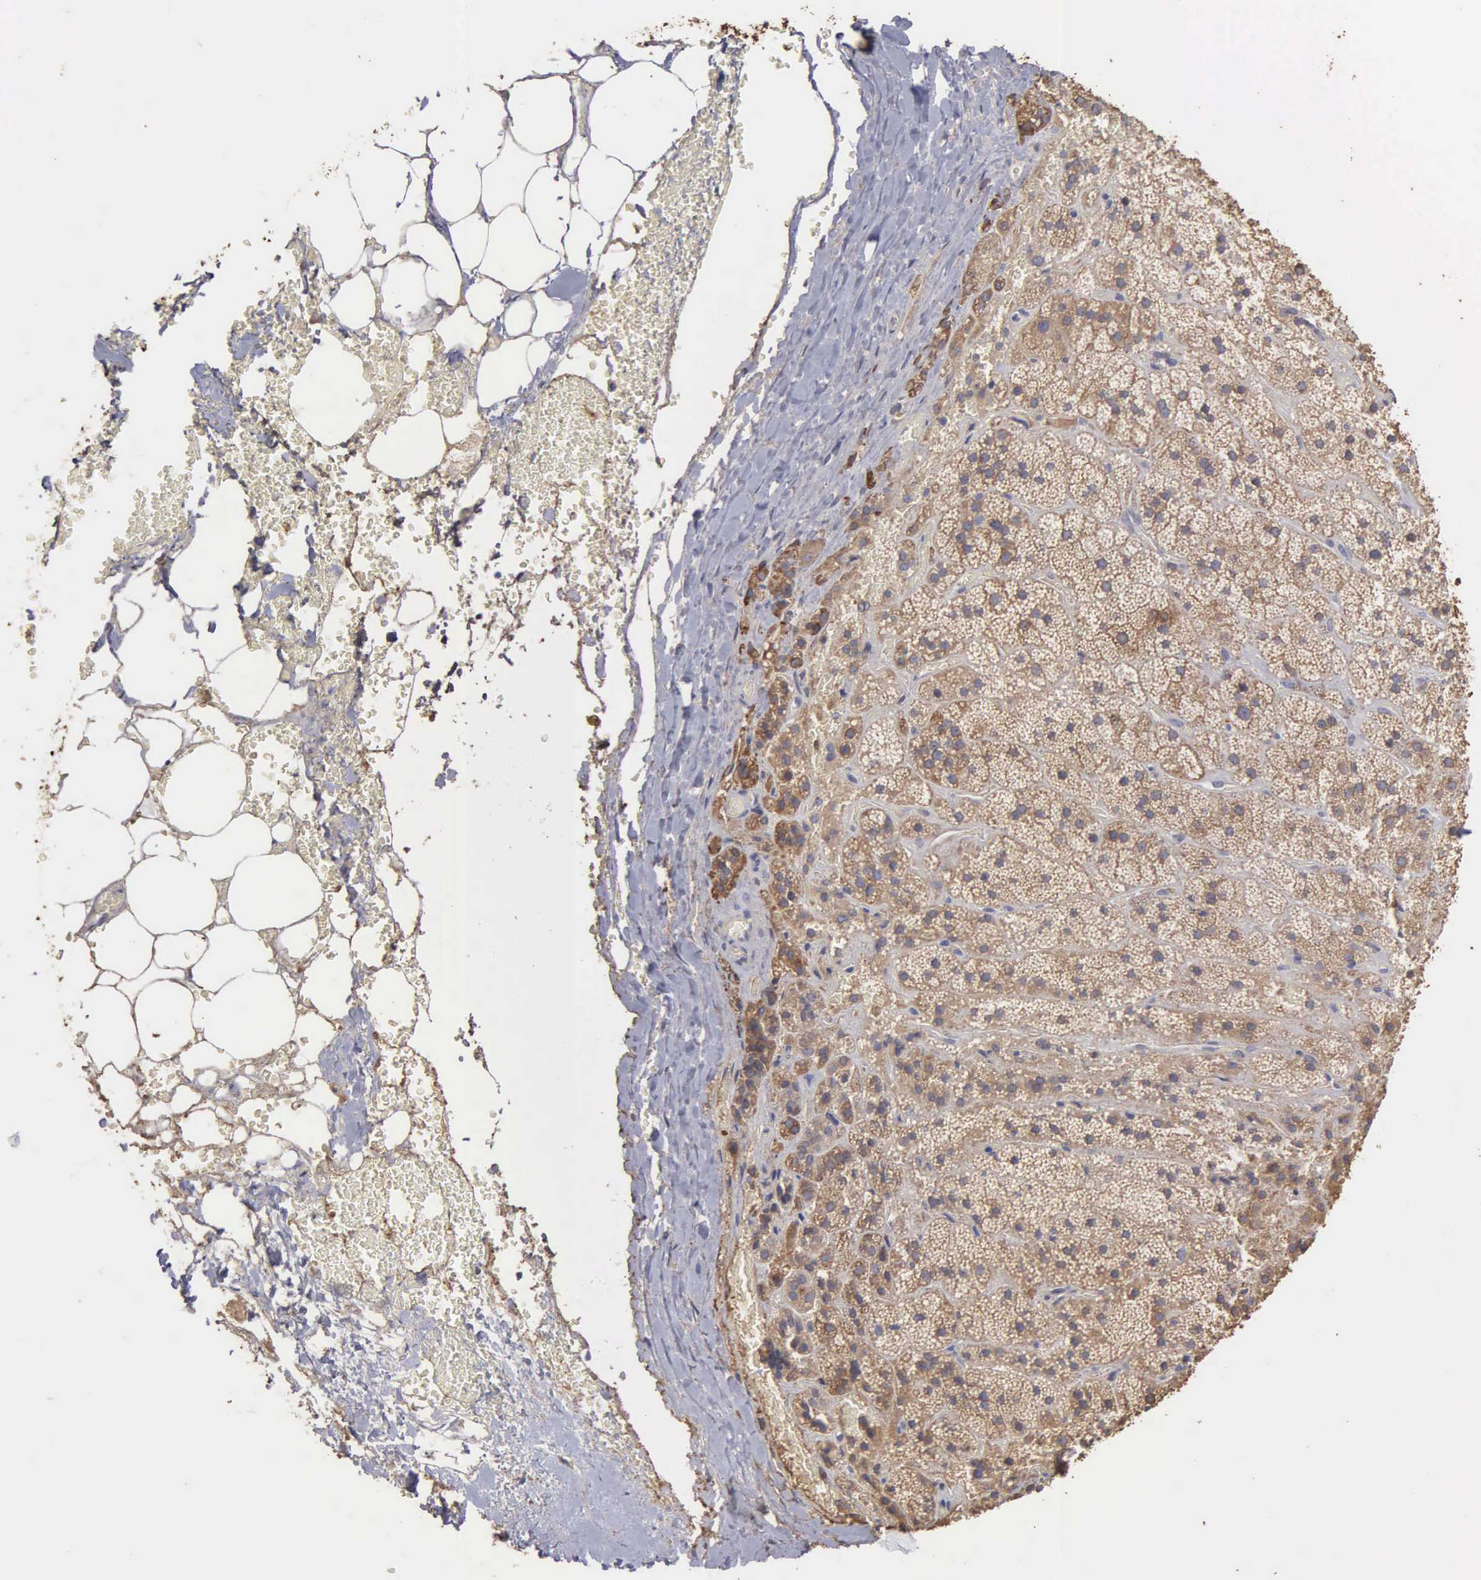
{"staining": {"intensity": "moderate", "quantity": ">75%", "location": "cytoplasmic/membranous"}, "tissue": "adrenal gland", "cell_type": "Glandular cells", "image_type": "normal", "snomed": [{"axis": "morphology", "description": "Normal tissue, NOS"}, {"axis": "topography", "description": "Adrenal gland"}], "caption": "IHC image of benign human adrenal gland stained for a protein (brown), which exhibits medium levels of moderate cytoplasmic/membranous expression in approximately >75% of glandular cells.", "gene": "LIN52", "patient": {"sex": "male", "age": 57}}